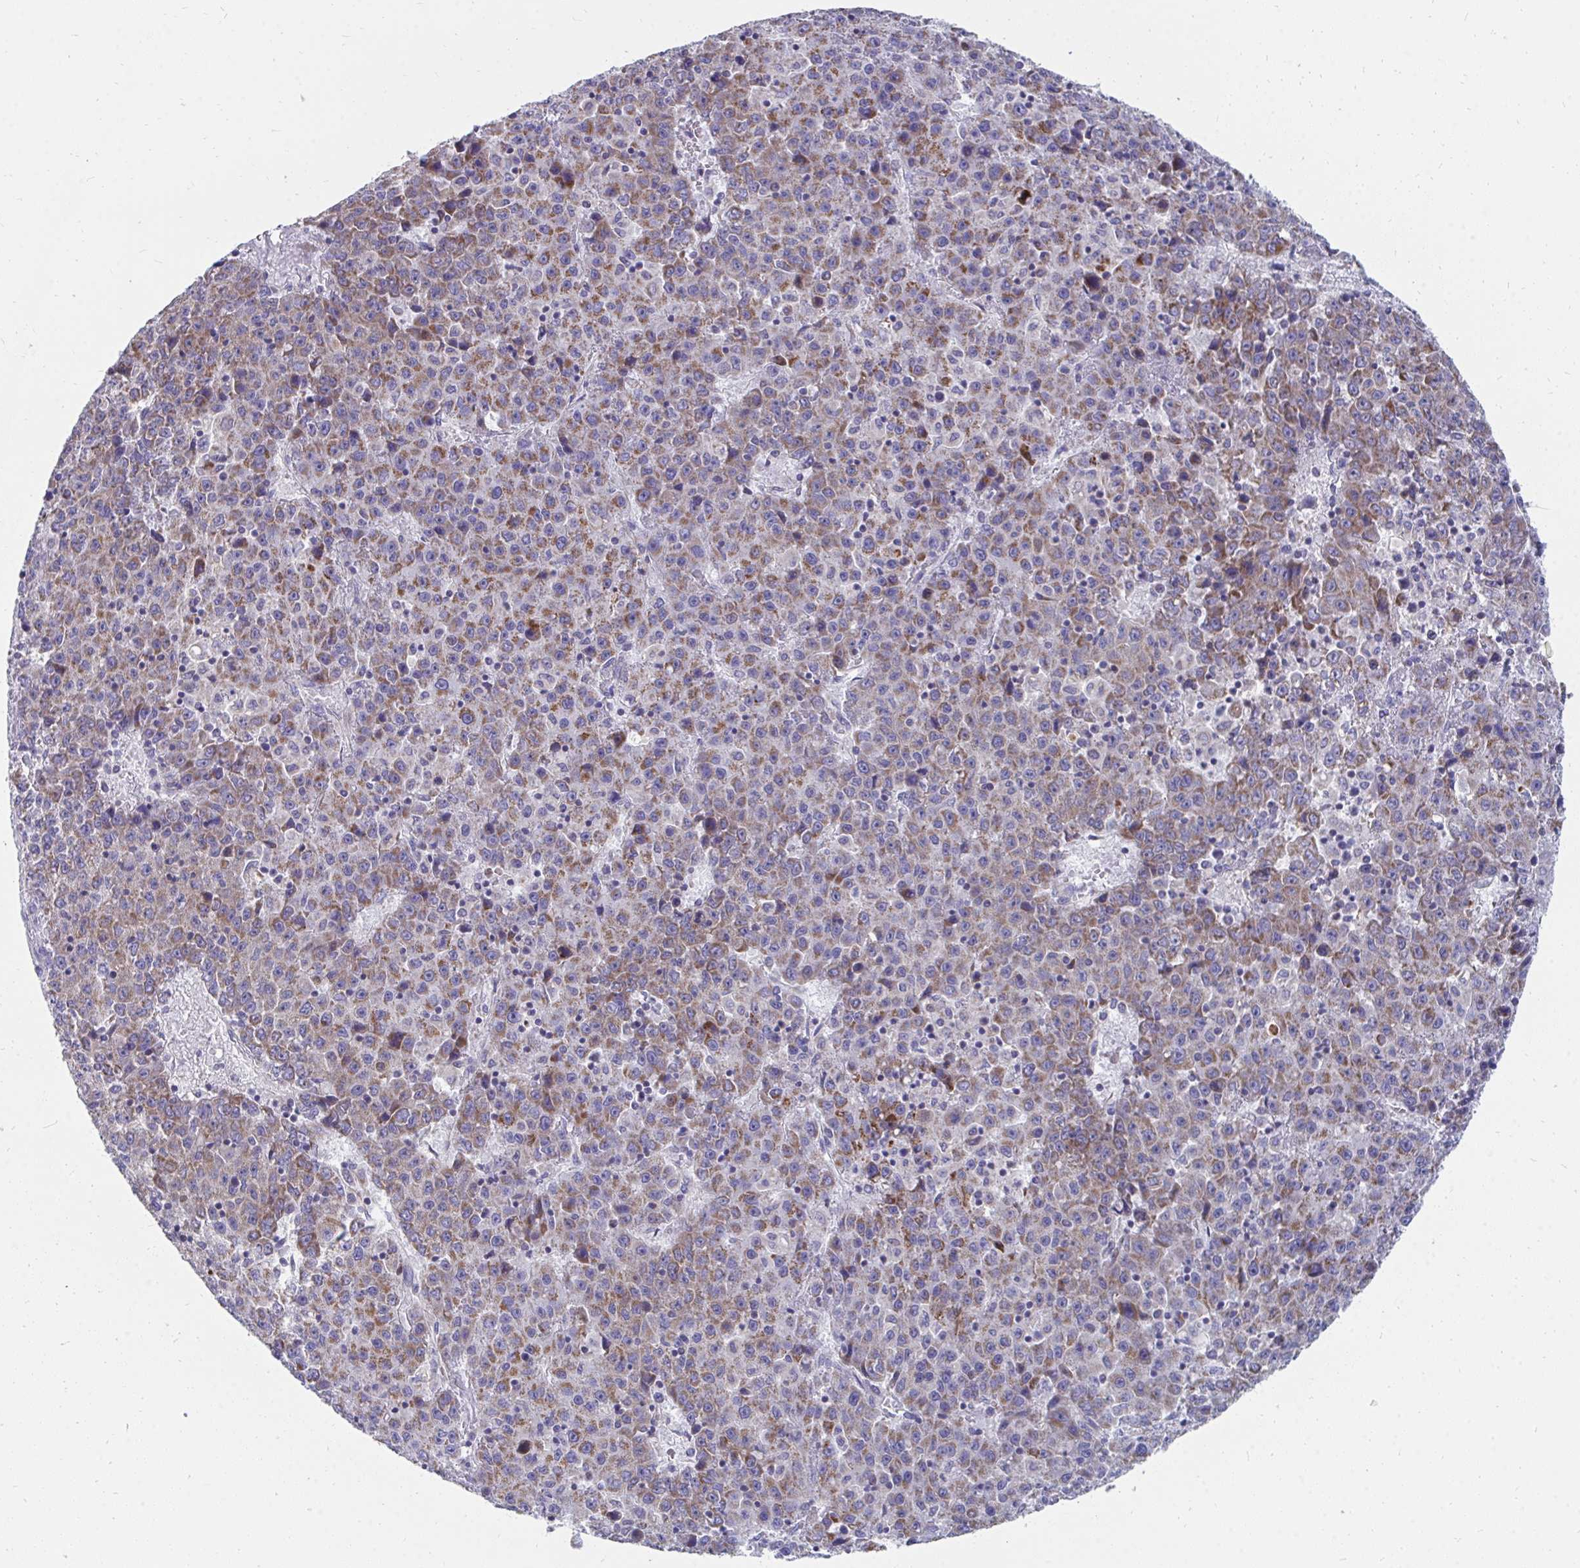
{"staining": {"intensity": "strong", "quantity": "25%-75%", "location": "cytoplasmic/membranous"}, "tissue": "liver cancer", "cell_type": "Tumor cells", "image_type": "cancer", "snomed": [{"axis": "morphology", "description": "Carcinoma, Hepatocellular, NOS"}, {"axis": "topography", "description": "Liver"}], "caption": "DAB (3,3'-diaminobenzidine) immunohistochemical staining of human liver cancer (hepatocellular carcinoma) demonstrates strong cytoplasmic/membranous protein staining in approximately 25%-75% of tumor cells.", "gene": "PC", "patient": {"sex": "female", "age": 53}}